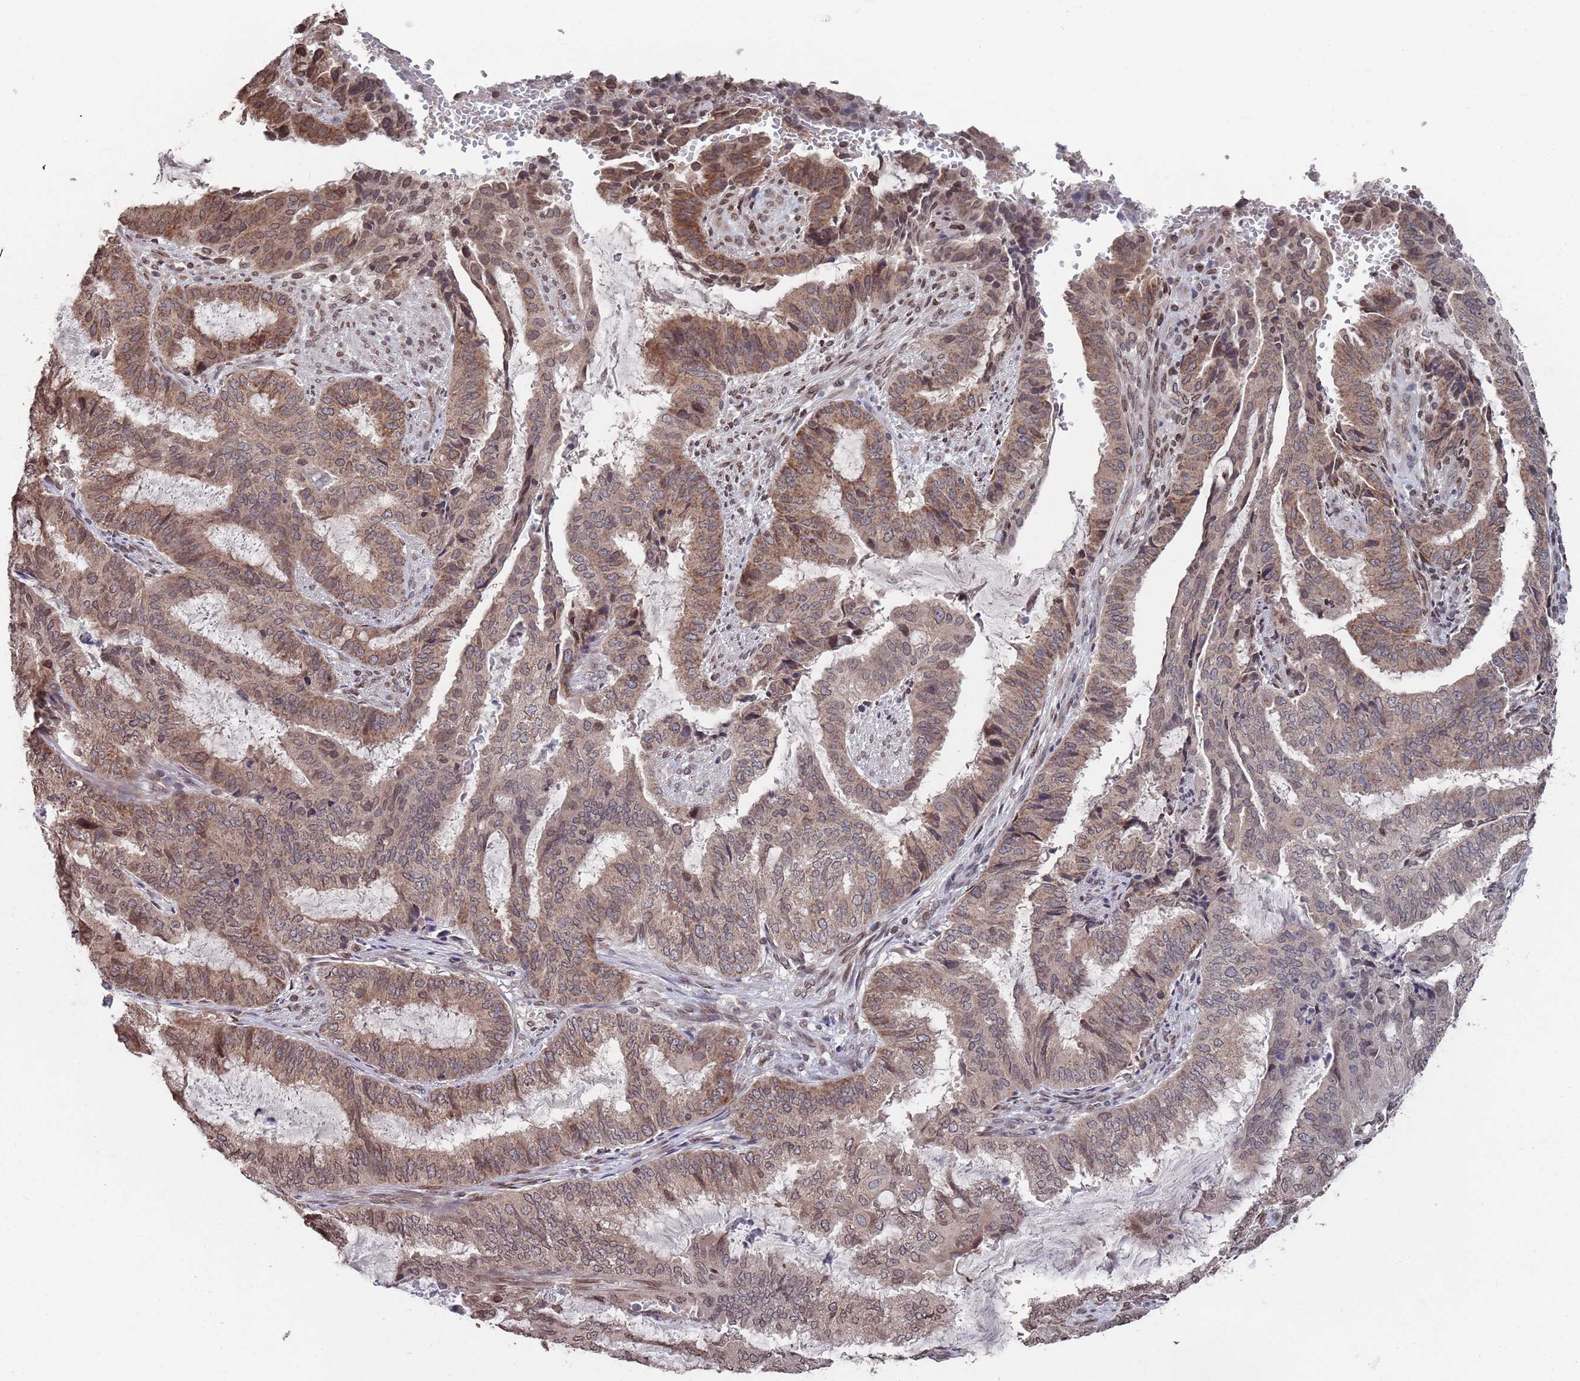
{"staining": {"intensity": "moderate", "quantity": "25%-75%", "location": "cytoplasmic/membranous,nuclear"}, "tissue": "endometrial cancer", "cell_type": "Tumor cells", "image_type": "cancer", "snomed": [{"axis": "morphology", "description": "Adenocarcinoma, NOS"}, {"axis": "topography", "description": "Endometrium"}], "caption": "A brown stain shows moderate cytoplasmic/membranous and nuclear positivity of a protein in adenocarcinoma (endometrial) tumor cells.", "gene": "SDHAF3", "patient": {"sex": "female", "age": 51}}